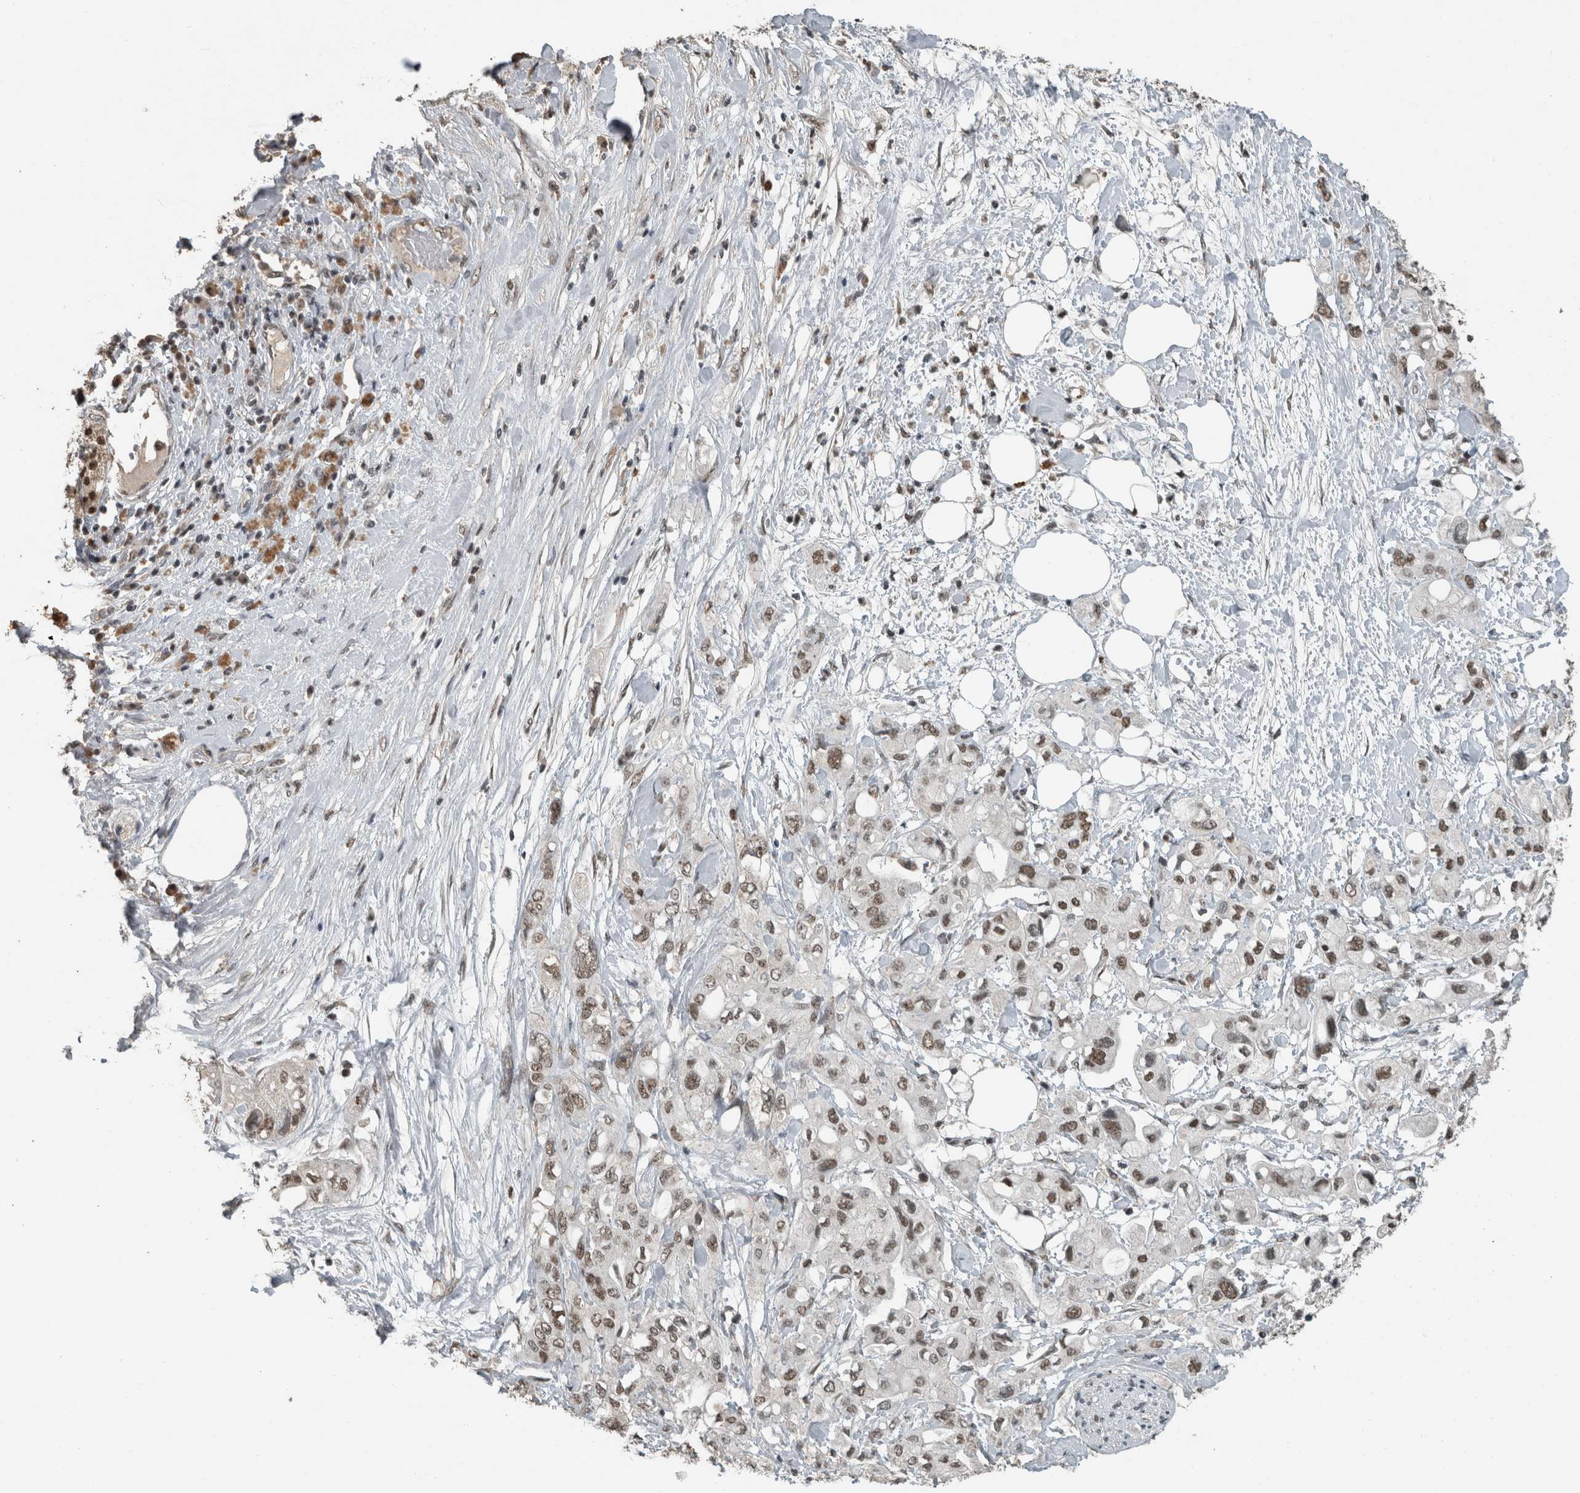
{"staining": {"intensity": "weak", "quantity": ">75%", "location": "nuclear"}, "tissue": "pancreatic cancer", "cell_type": "Tumor cells", "image_type": "cancer", "snomed": [{"axis": "morphology", "description": "Adenocarcinoma, NOS"}, {"axis": "topography", "description": "Pancreas"}], "caption": "Protein staining of pancreatic cancer (adenocarcinoma) tissue exhibits weak nuclear positivity in about >75% of tumor cells. (DAB (3,3'-diaminobenzidine) IHC, brown staining for protein, blue staining for nuclei).", "gene": "ZNF24", "patient": {"sex": "female", "age": 56}}